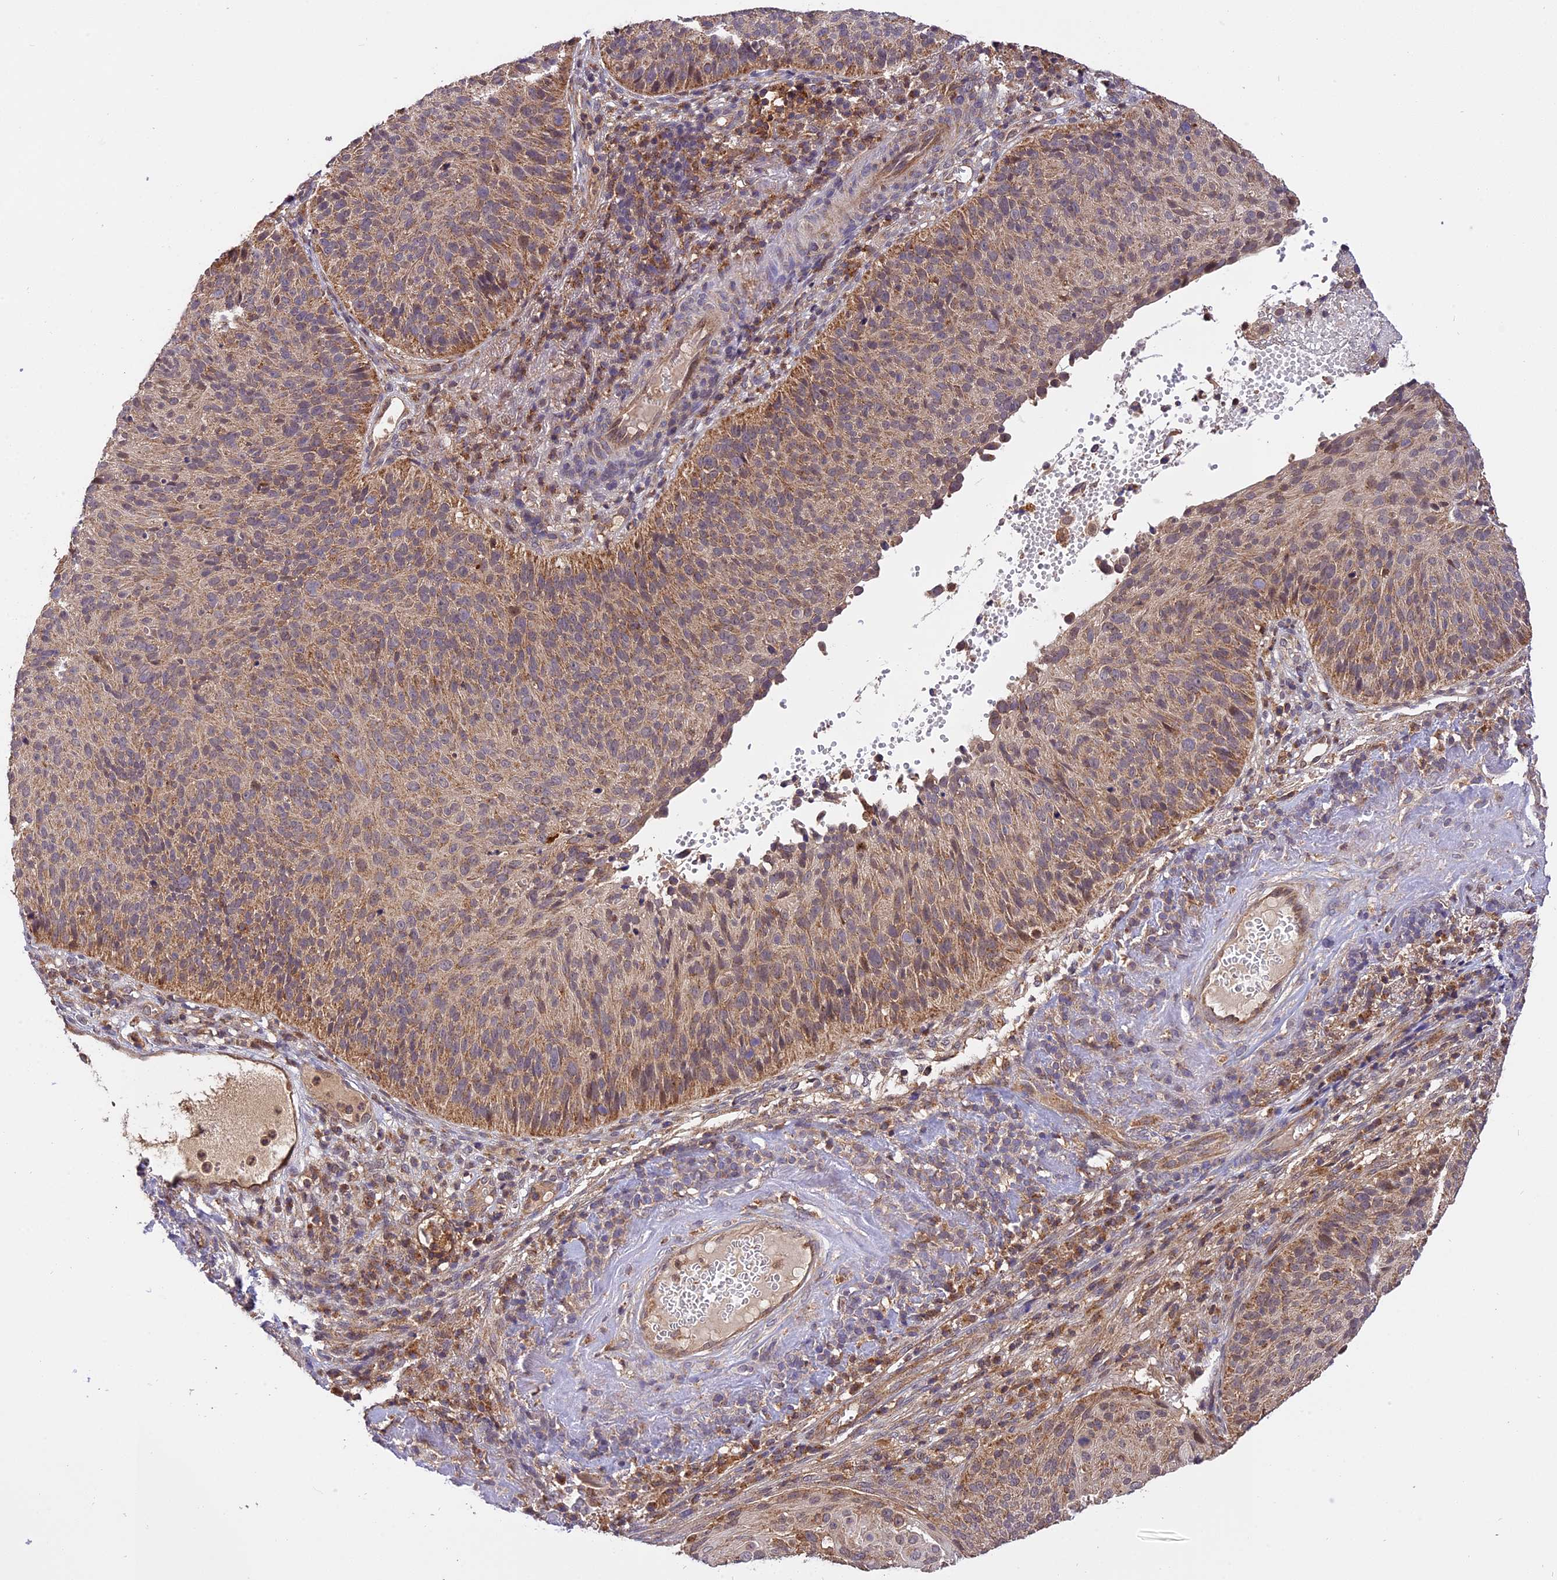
{"staining": {"intensity": "moderate", "quantity": "25%-75%", "location": "cytoplasmic/membranous"}, "tissue": "cervical cancer", "cell_type": "Tumor cells", "image_type": "cancer", "snomed": [{"axis": "morphology", "description": "Squamous cell carcinoma, NOS"}, {"axis": "topography", "description": "Cervix"}], "caption": "IHC (DAB) staining of cervical squamous cell carcinoma demonstrates moderate cytoplasmic/membranous protein expression in about 25%-75% of tumor cells. (DAB IHC, brown staining for protein, blue staining for nuclei).", "gene": "PEX3", "patient": {"sex": "female", "age": 74}}